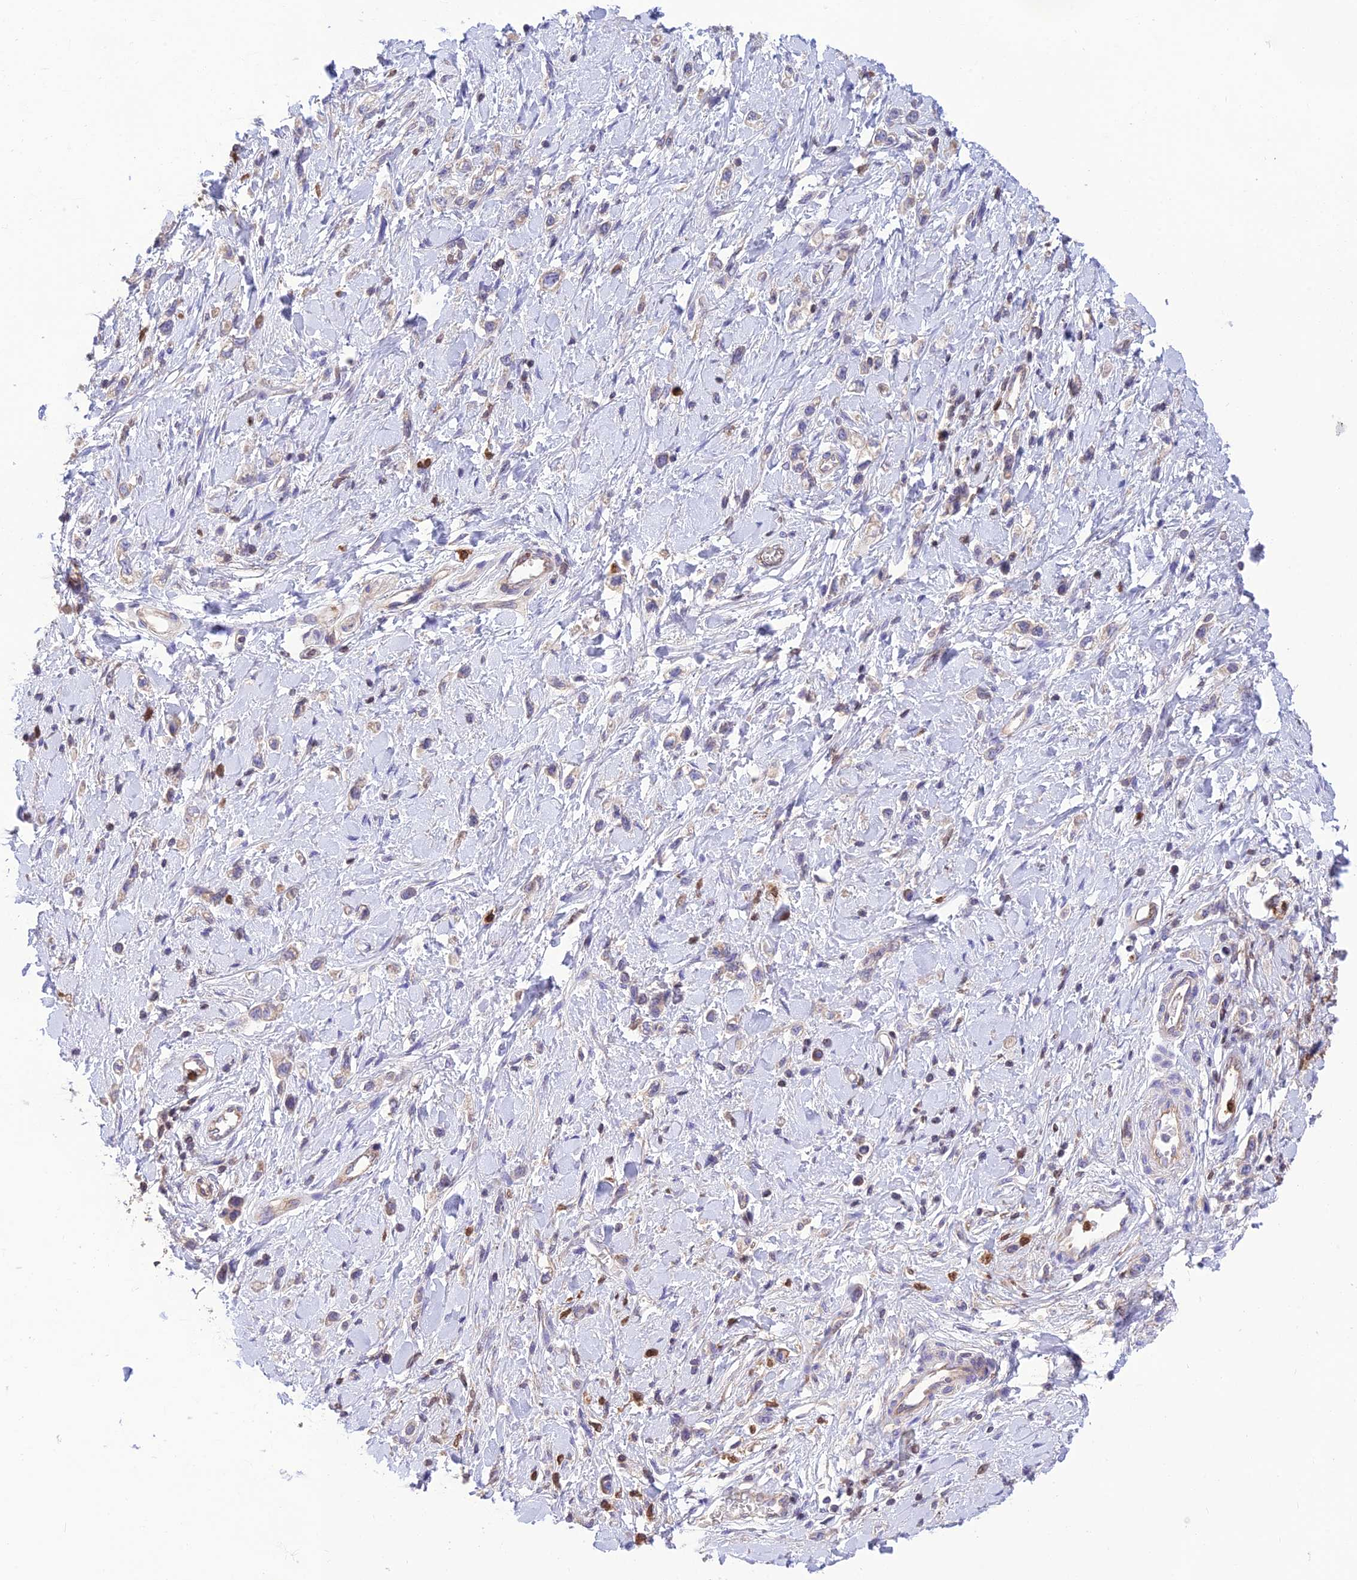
{"staining": {"intensity": "negative", "quantity": "none", "location": "none"}, "tissue": "stomach cancer", "cell_type": "Tumor cells", "image_type": "cancer", "snomed": [{"axis": "morphology", "description": "Adenocarcinoma, NOS"}, {"axis": "topography", "description": "Stomach"}], "caption": "DAB (3,3'-diaminobenzidine) immunohistochemical staining of human stomach cancer displays no significant positivity in tumor cells.", "gene": "PKHD1L1", "patient": {"sex": "female", "age": 65}}